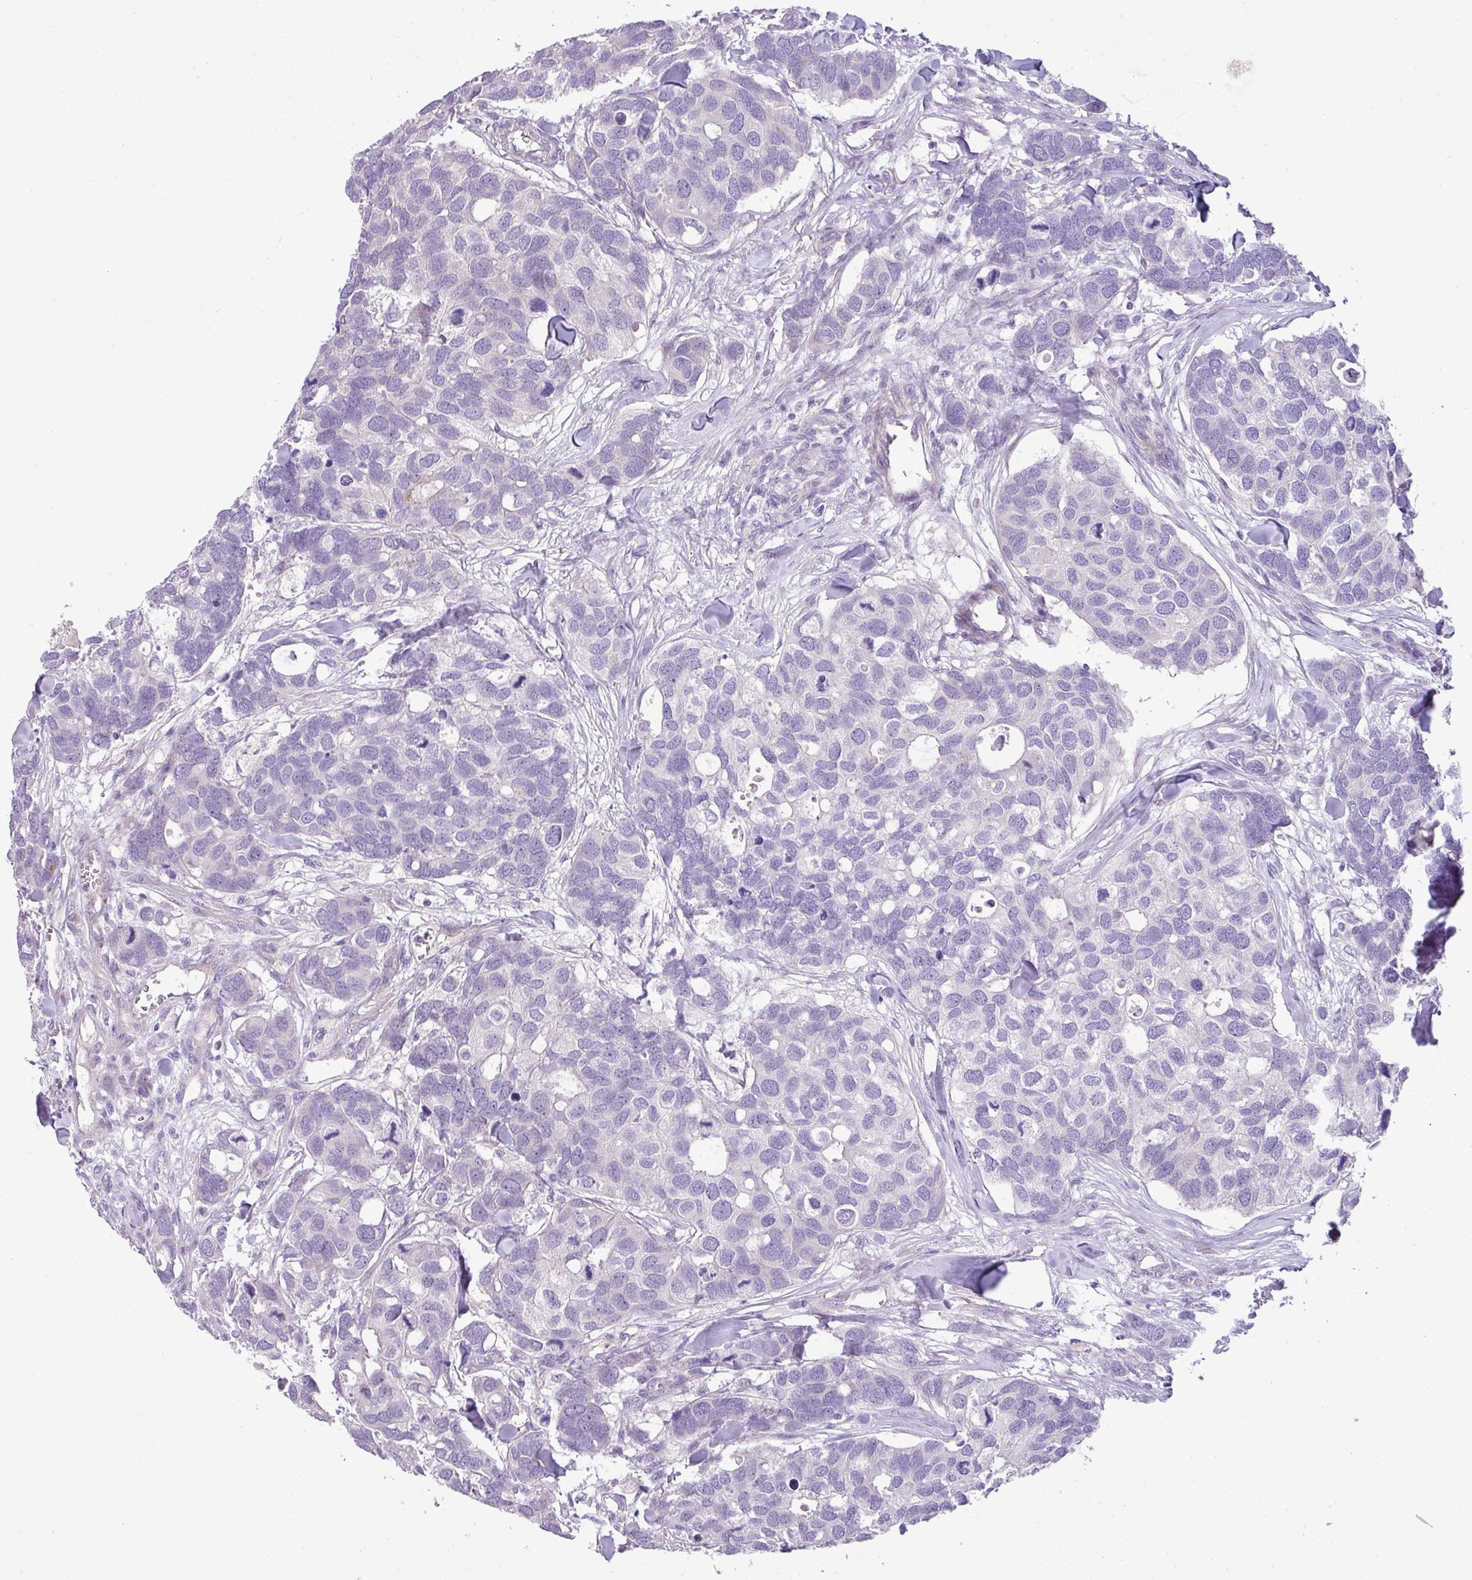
{"staining": {"intensity": "negative", "quantity": "none", "location": "none"}, "tissue": "breast cancer", "cell_type": "Tumor cells", "image_type": "cancer", "snomed": [{"axis": "morphology", "description": "Duct carcinoma"}, {"axis": "topography", "description": "Breast"}], "caption": "Human breast cancer (infiltrating ductal carcinoma) stained for a protein using immunohistochemistry exhibits no expression in tumor cells.", "gene": "PIK3R5", "patient": {"sex": "female", "age": 83}}